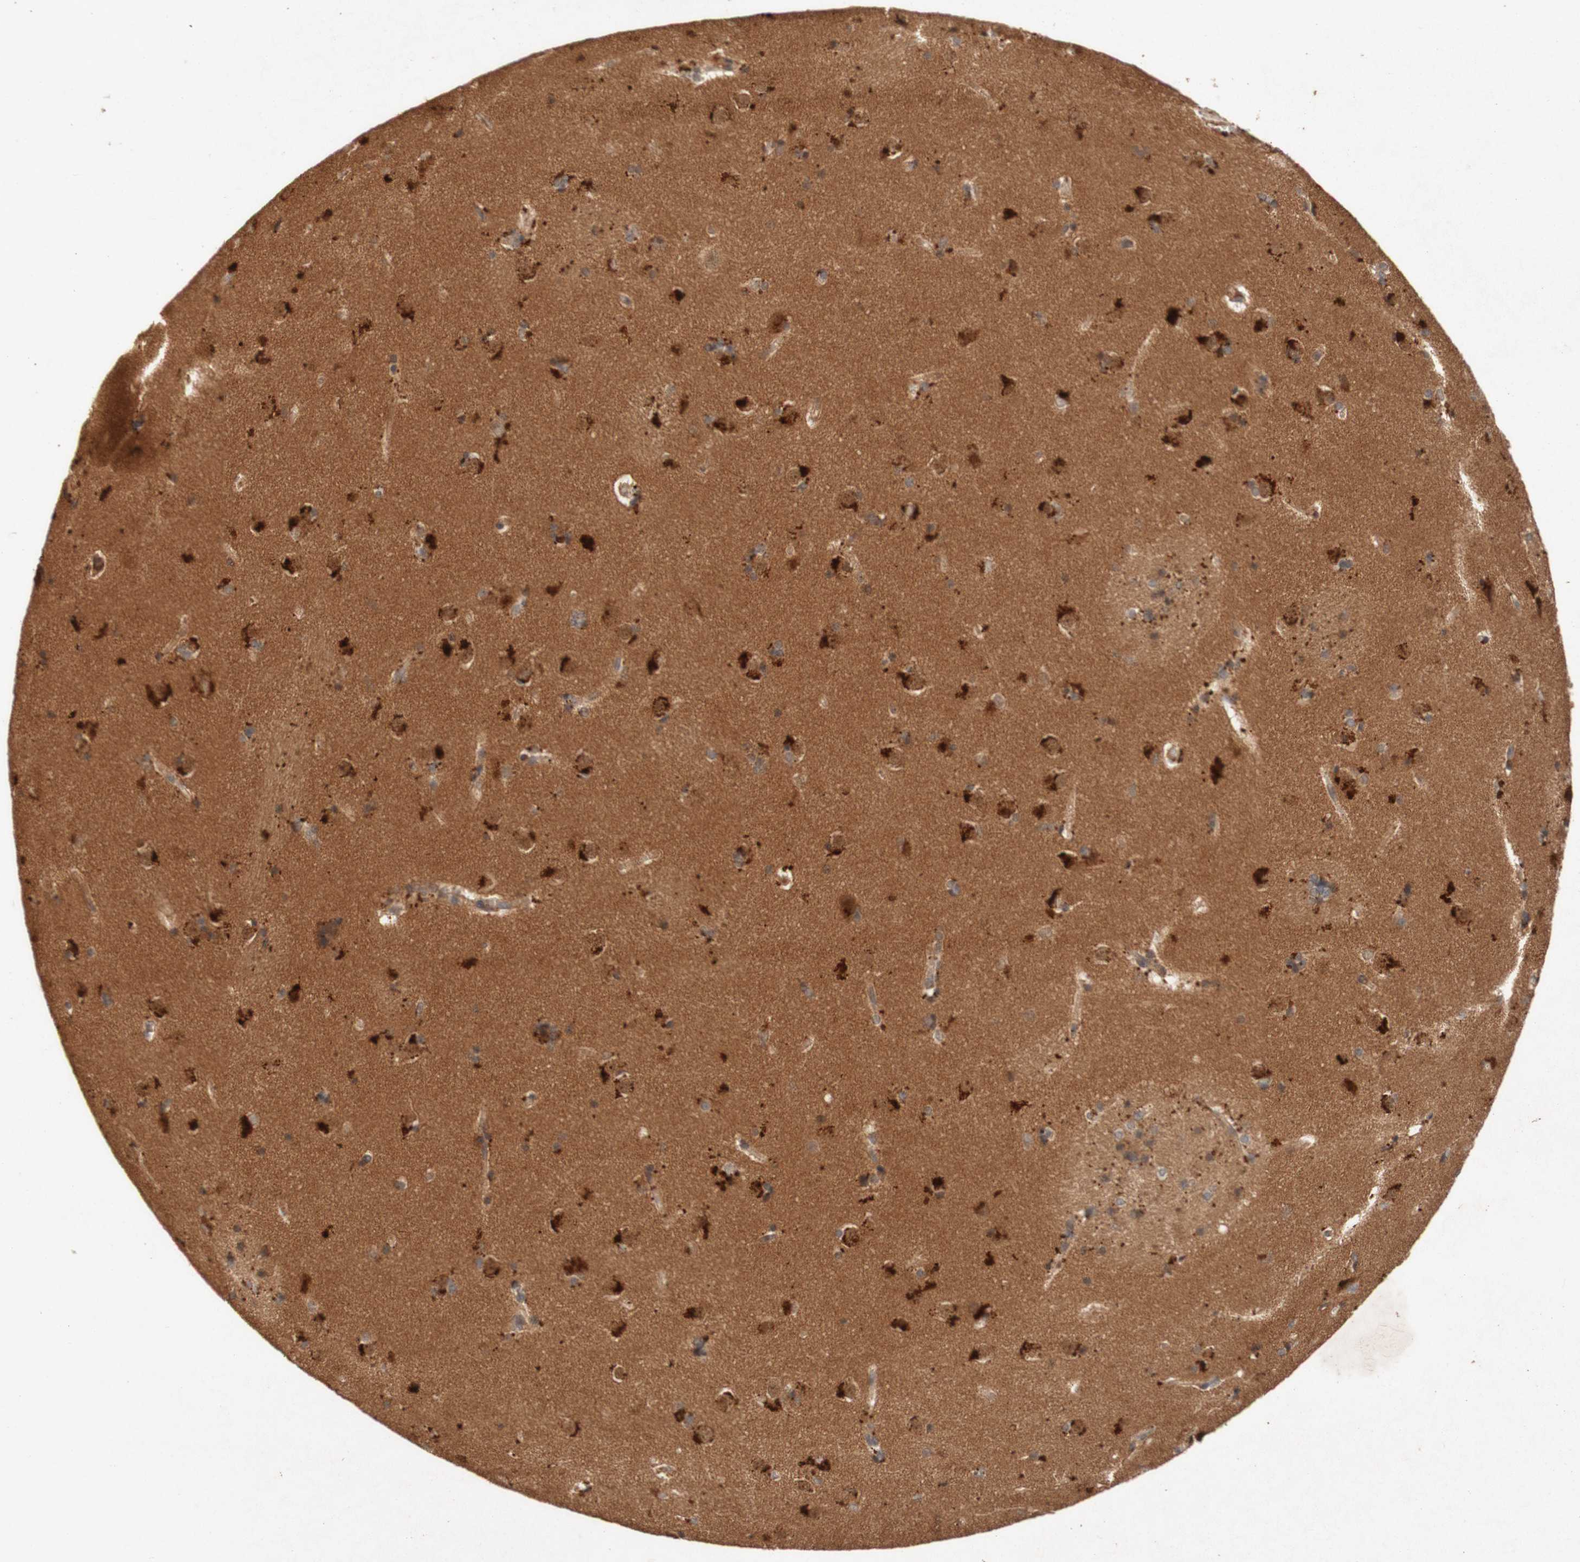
{"staining": {"intensity": "negative", "quantity": "none", "location": "none"}, "tissue": "caudate", "cell_type": "Glial cells", "image_type": "normal", "snomed": [{"axis": "morphology", "description": "Normal tissue, NOS"}, {"axis": "topography", "description": "Lateral ventricle wall"}], "caption": "Glial cells show no significant staining in unremarkable caudate. (DAB immunohistochemistry (IHC) with hematoxylin counter stain).", "gene": "PIN1", "patient": {"sex": "female", "age": 19}}